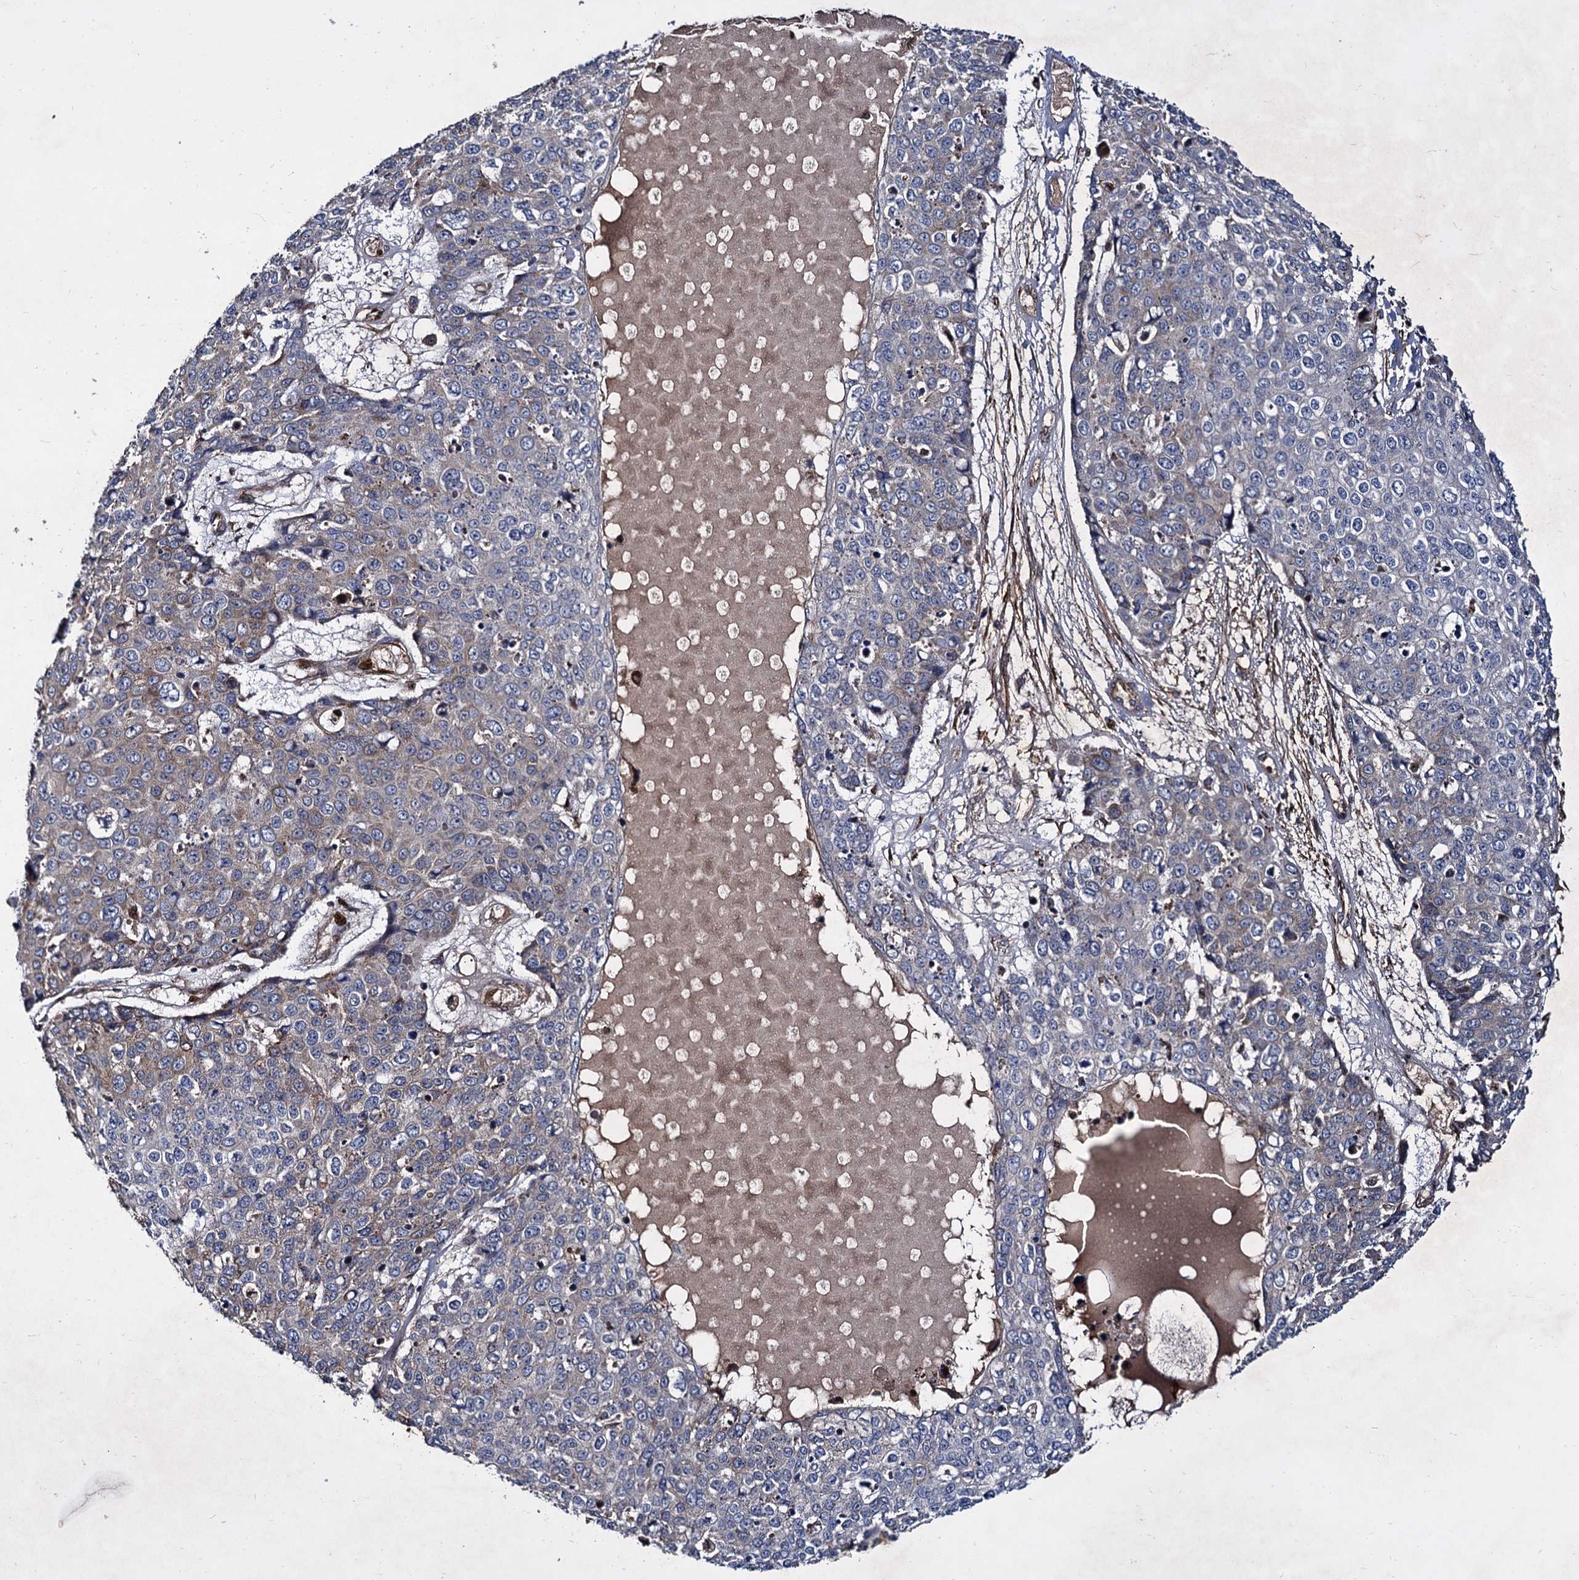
{"staining": {"intensity": "weak", "quantity": "<25%", "location": "cytoplasmic/membranous"}, "tissue": "skin cancer", "cell_type": "Tumor cells", "image_type": "cancer", "snomed": [{"axis": "morphology", "description": "Squamous cell carcinoma, NOS"}, {"axis": "topography", "description": "Skin"}], "caption": "Immunohistochemistry (IHC) of skin cancer (squamous cell carcinoma) exhibits no expression in tumor cells. (DAB (3,3'-diaminobenzidine) immunohistochemistry visualized using brightfield microscopy, high magnification).", "gene": "ISM2", "patient": {"sex": "female", "age": 44}}